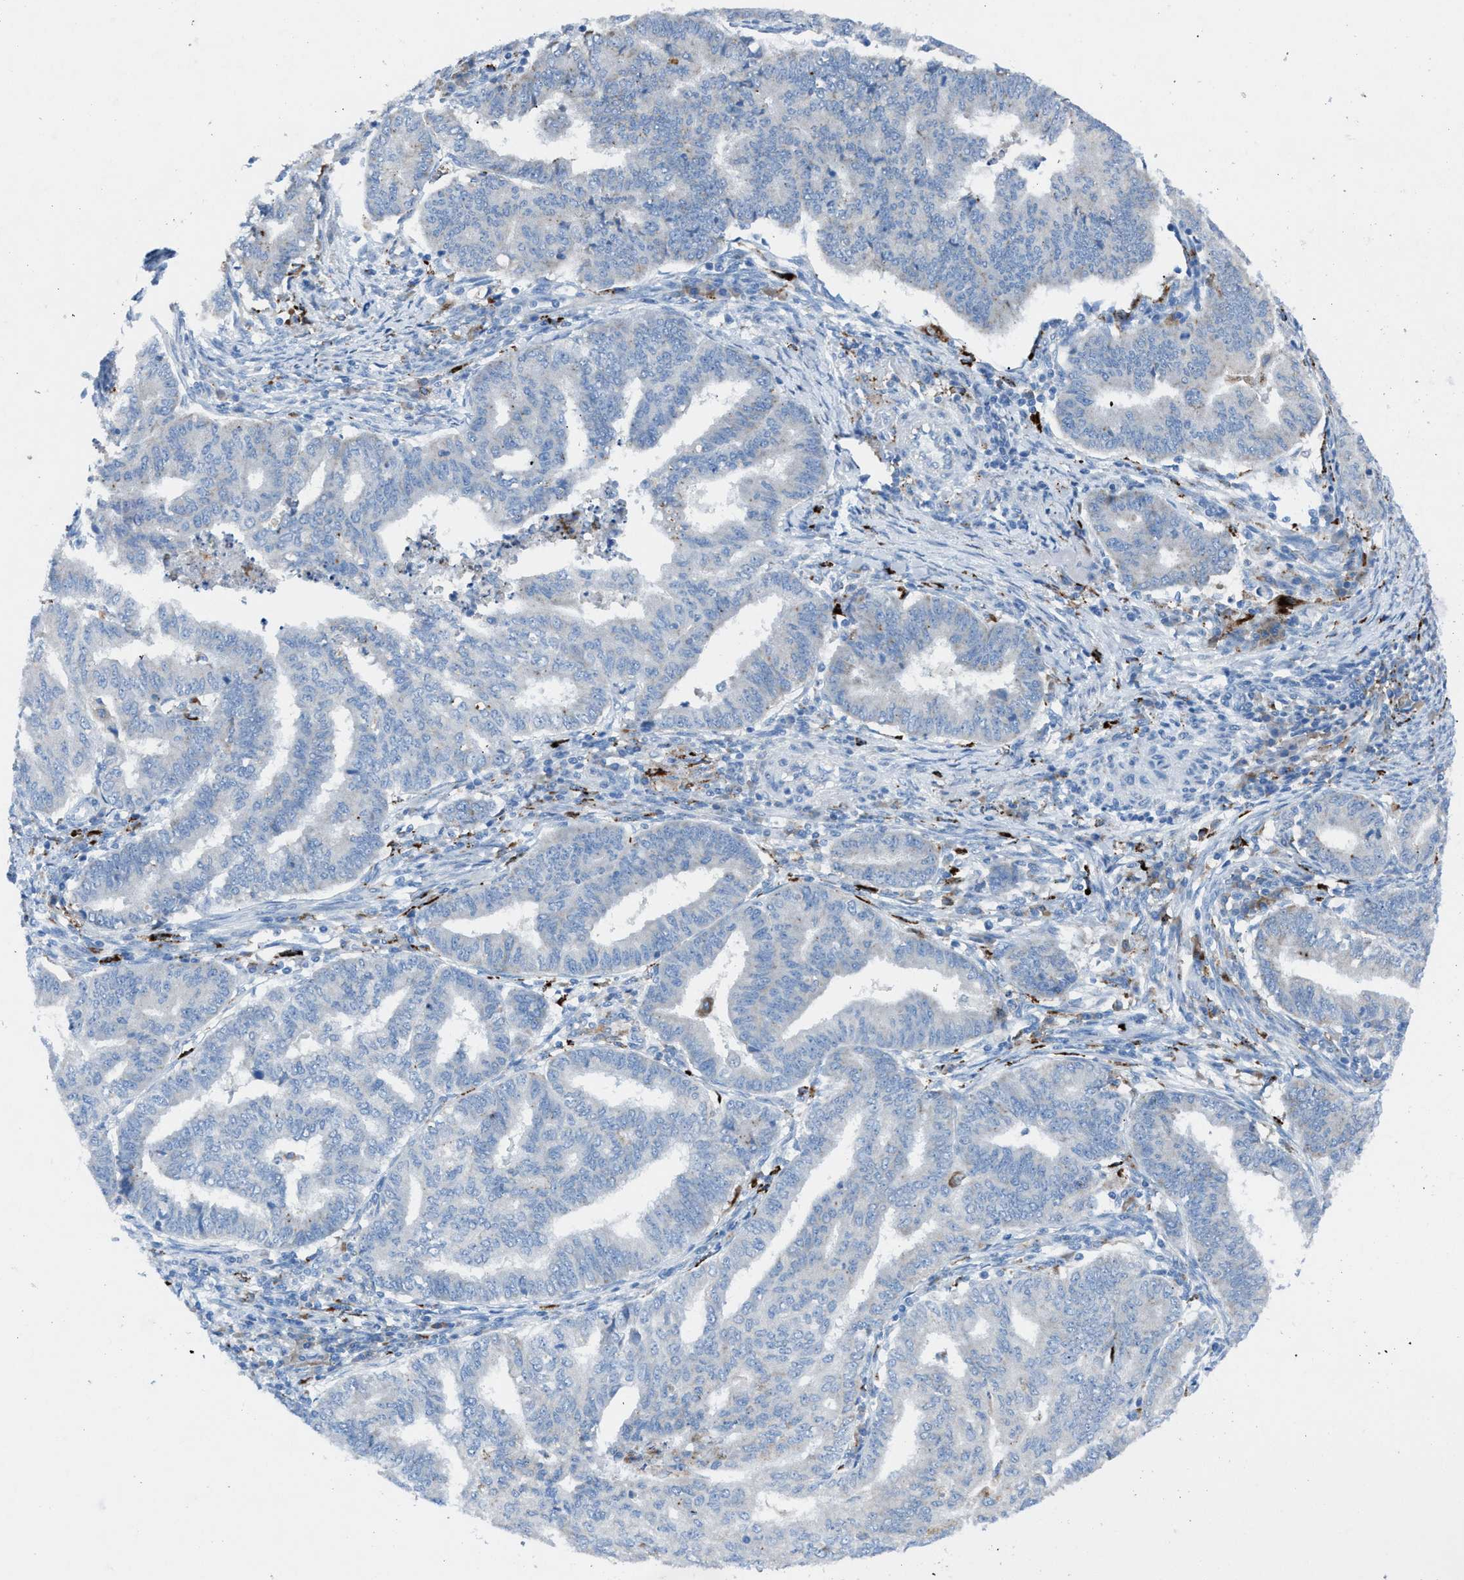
{"staining": {"intensity": "negative", "quantity": "none", "location": "none"}, "tissue": "endometrial cancer", "cell_type": "Tumor cells", "image_type": "cancer", "snomed": [{"axis": "morphology", "description": "Polyp, NOS"}, {"axis": "morphology", "description": "Adenocarcinoma, NOS"}, {"axis": "morphology", "description": "Adenoma, NOS"}, {"axis": "topography", "description": "Endometrium"}], "caption": "Immunohistochemical staining of human endometrial cancer demonstrates no significant staining in tumor cells.", "gene": "CD1B", "patient": {"sex": "female", "age": 79}}